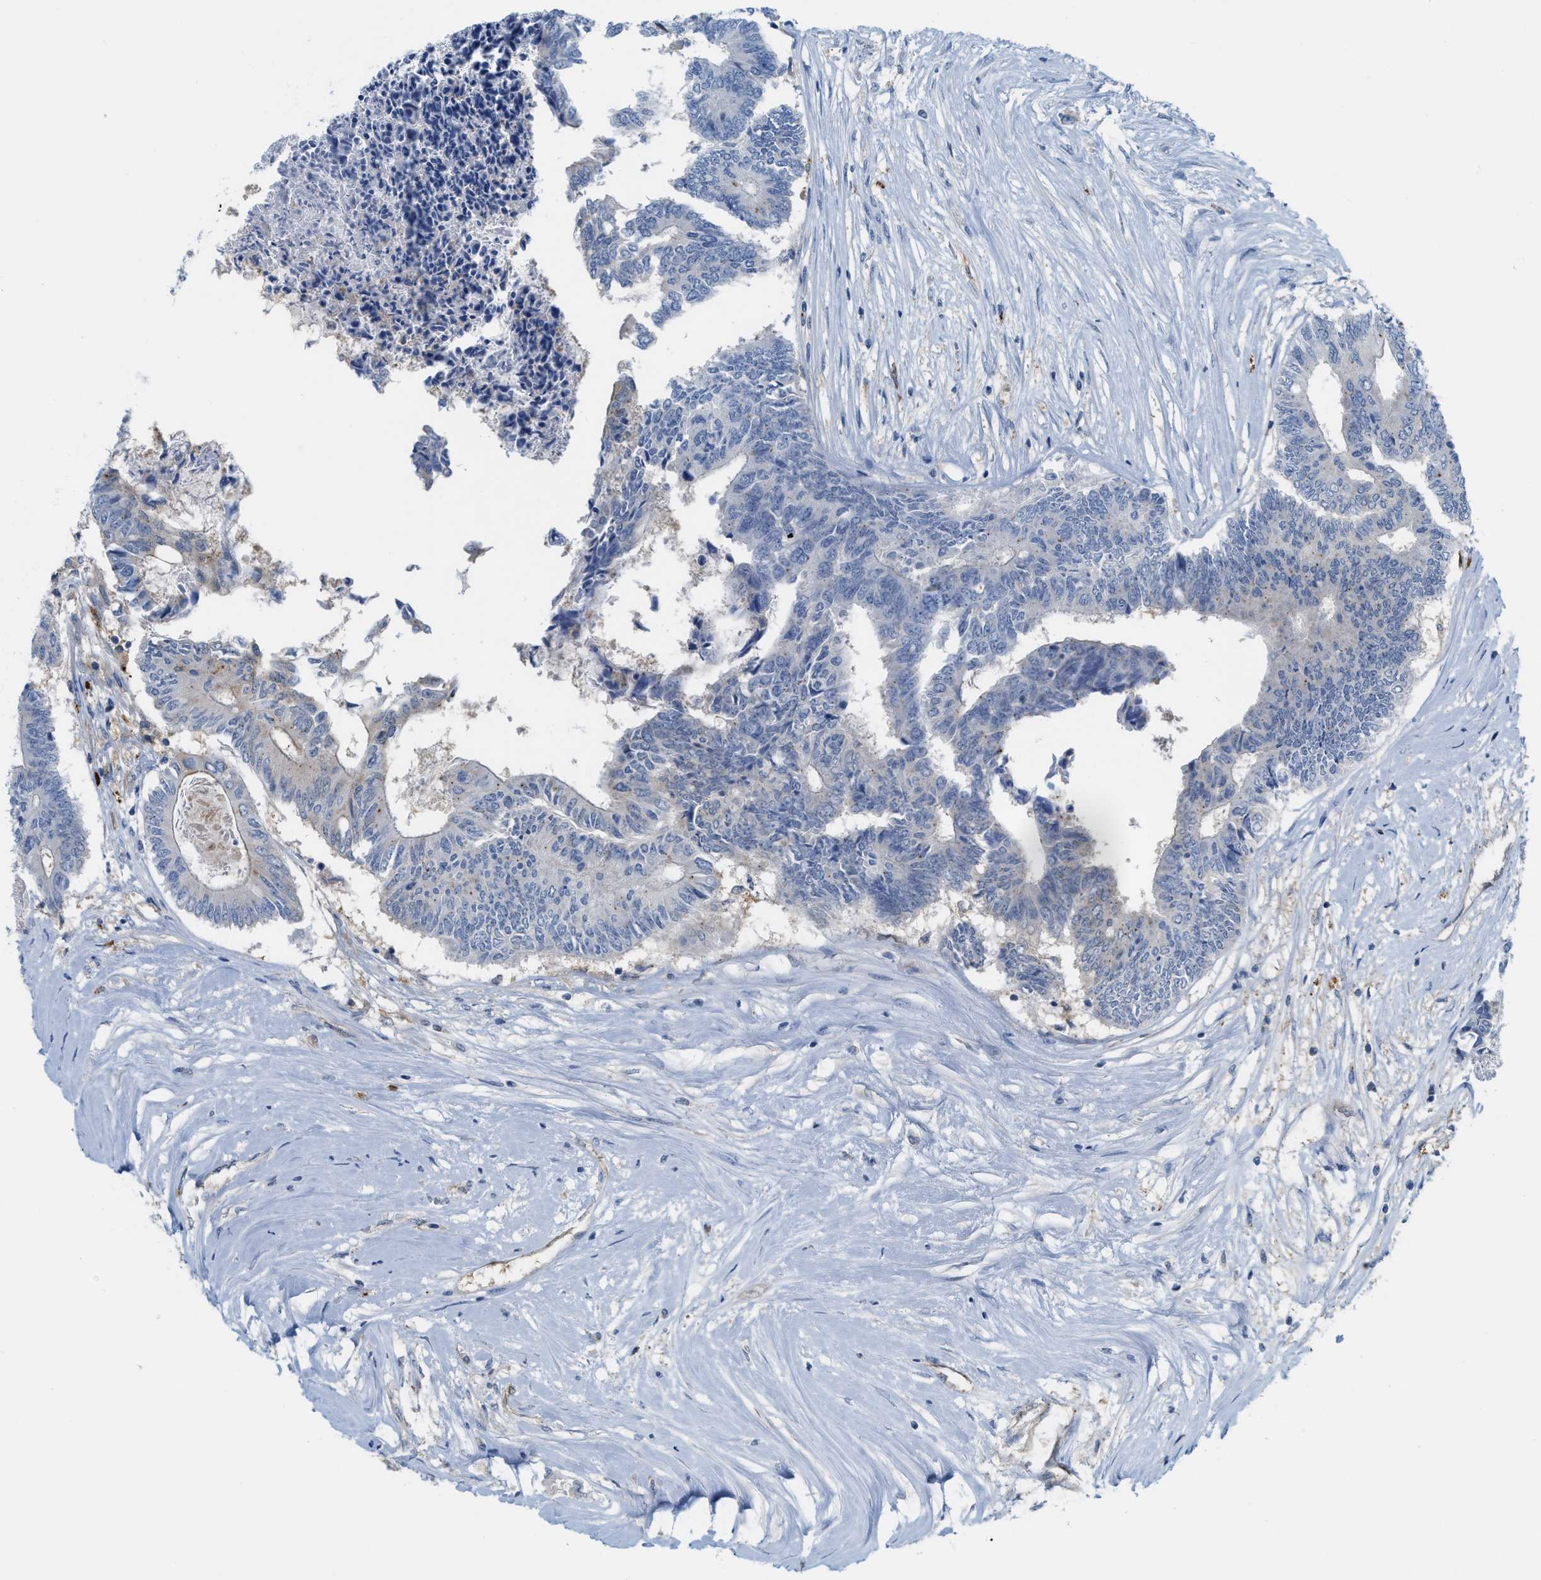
{"staining": {"intensity": "negative", "quantity": "none", "location": "none"}, "tissue": "colorectal cancer", "cell_type": "Tumor cells", "image_type": "cancer", "snomed": [{"axis": "morphology", "description": "Adenocarcinoma, NOS"}, {"axis": "topography", "description": "Rectum"}], "caption": "Immunohistochemical staining of human colorectal cancer shows no significant staining in tumor cells.", "gene": "CSTB", "patient": {"sex": "male", "age": 63}}